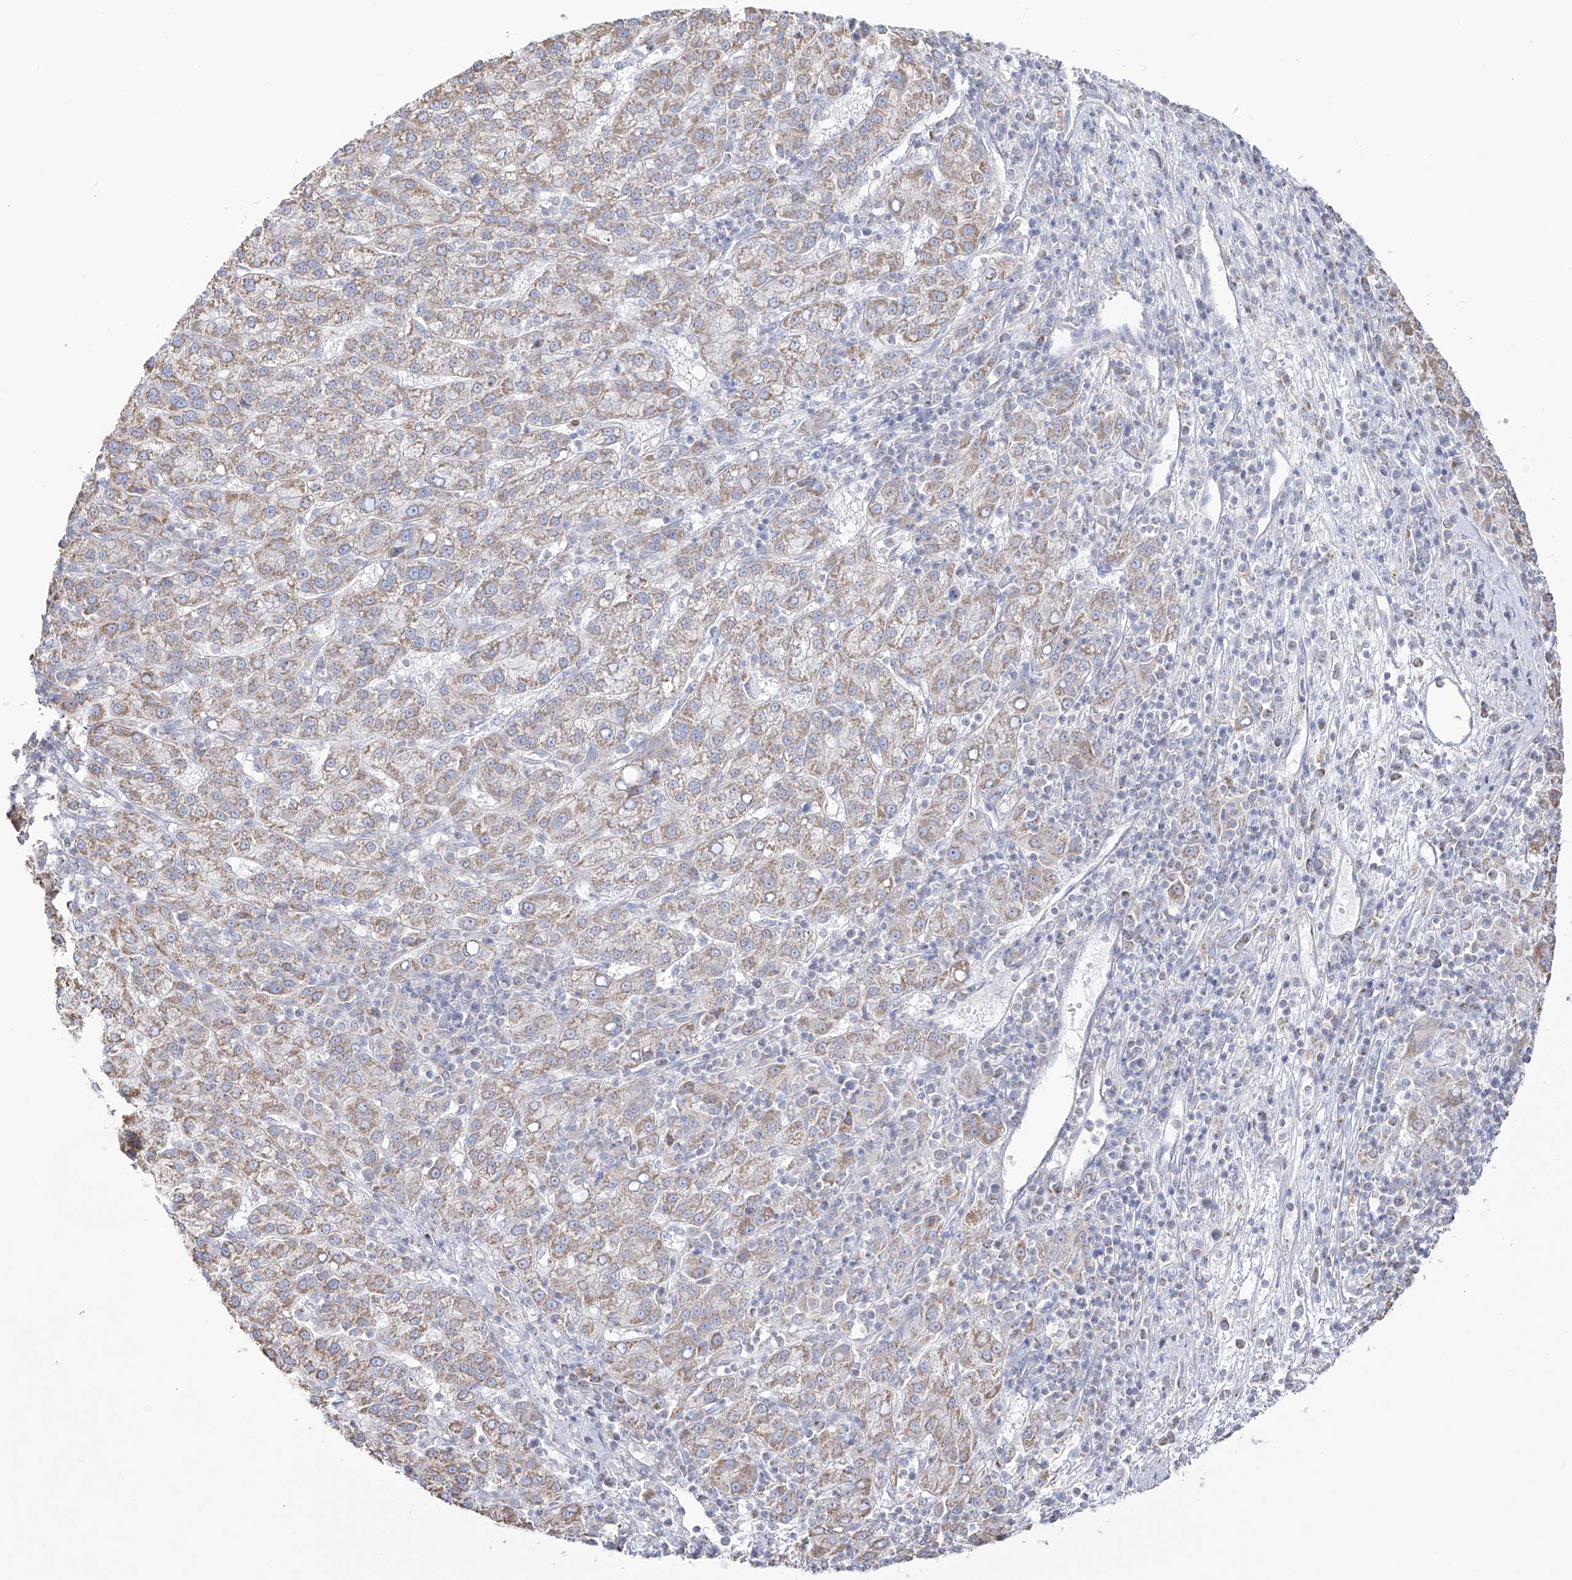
{"staining": {"intensity": "weak", "quantity": ">75%", "location": "cytoplasmic/membranous"}, "tissue": "liver cancer", "cell_type": "Tumor cells", "image_type": "cancer", "snomed": [{"axis": "morphology", "description": "Carcinoma, Hepatocellular, NOS"}, {"axis": "topography", "description": "Liver"}], "caption": "IHC (DAB (3,3'-diaminobenzidine)) staining of human liver cancer (hepatocellular carcinoma) demonstrates weak cytoplasmic/membranous protein expression in about >75% of tumor cells.", "gene": "RCHY1", "patient": {"sex": "female", "age": 58}}